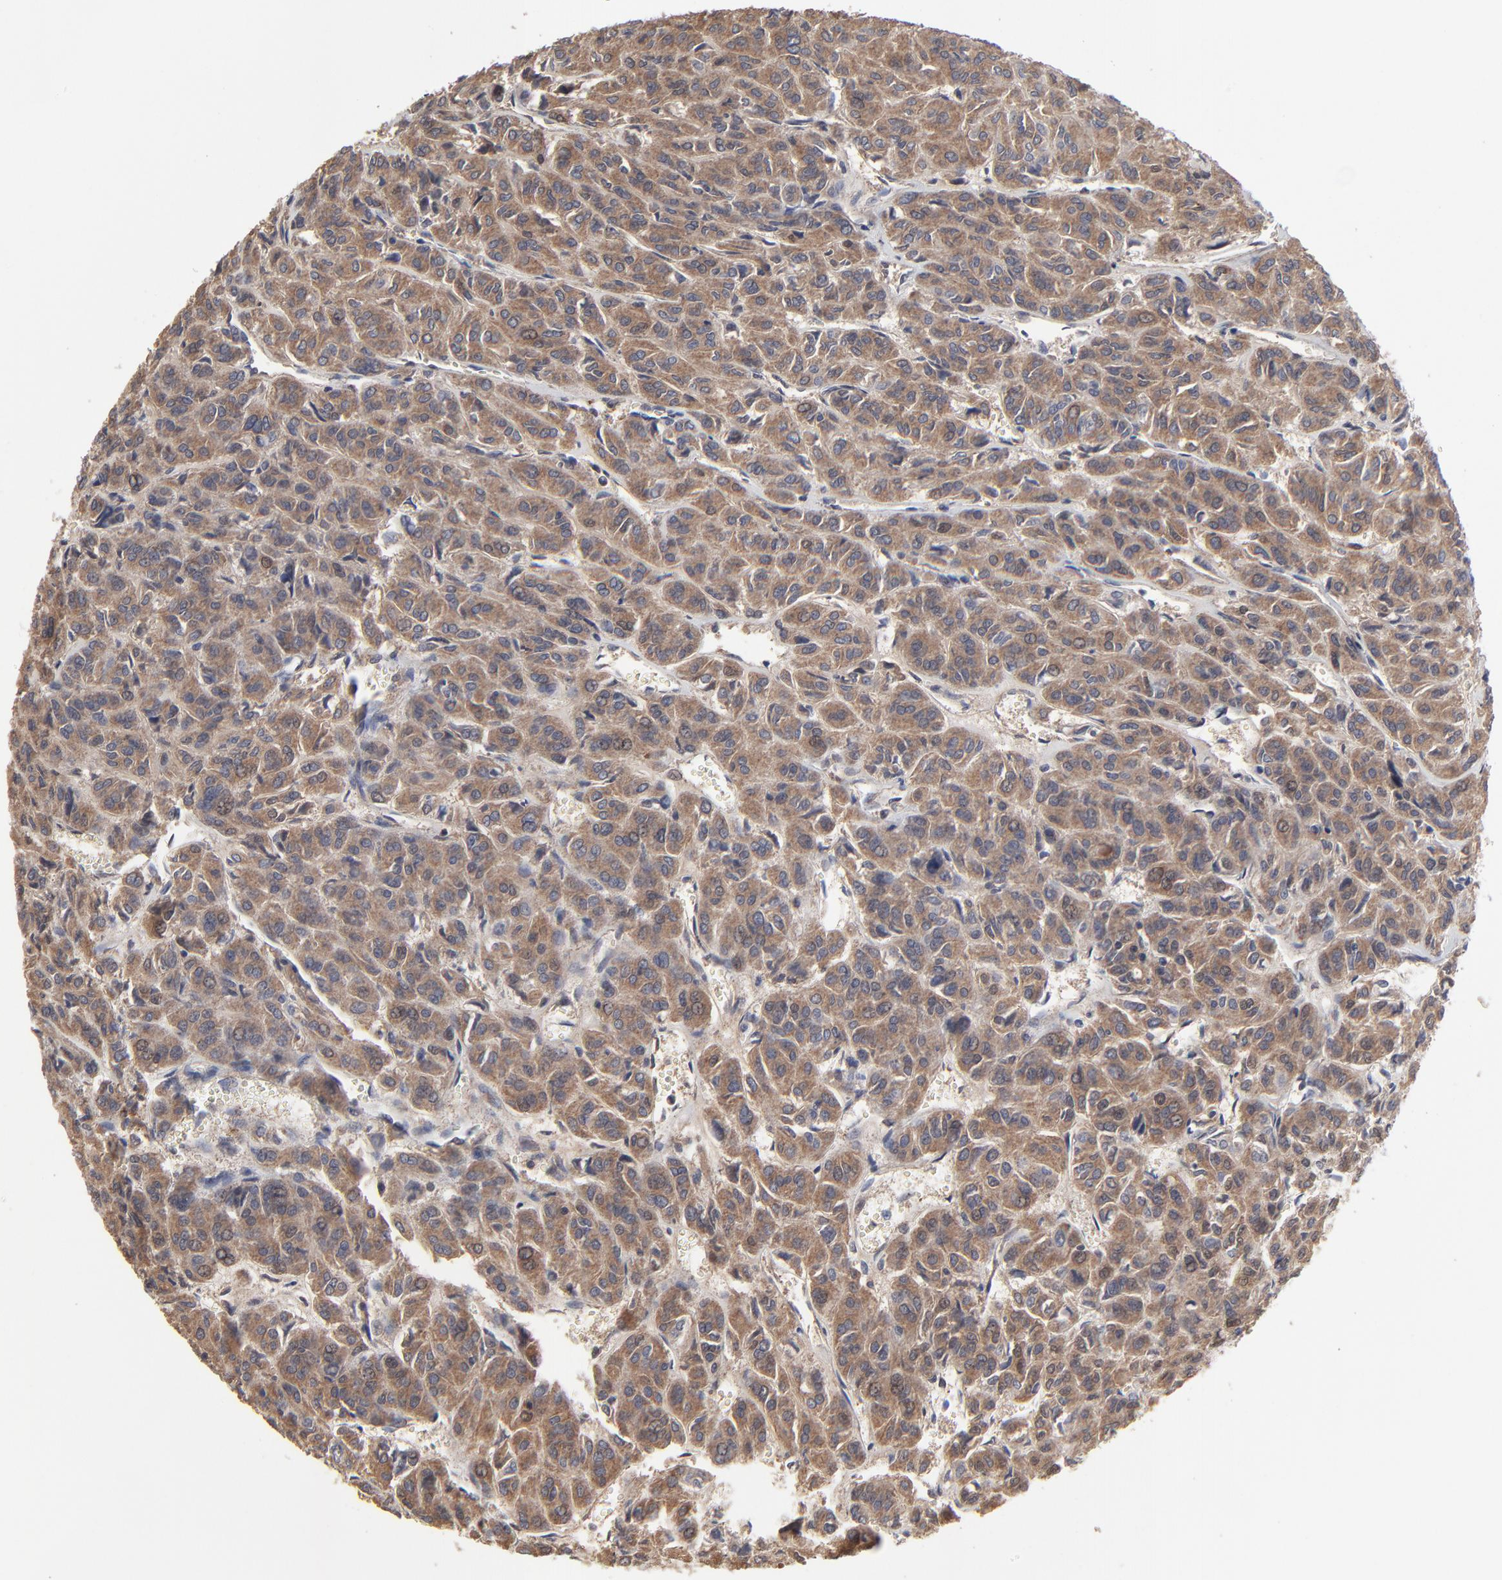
{"staining": {"intensity": "moderate", "quantity": ">75%", "location": "cytoplasmic/membranous"}, "tissue": "thyroid cancer", "cell_type": "Tumor cells", "image_type": "cancer", "snomed": [{"axis": "morphology", "description": "Follicular adenoma carcinoma, NOS"}, {"axis": "topography", "description": "Thyroid gland"}], "caption": "The histopathology image exhibits immunohistochemical staining of thyroid cancer (follicular adenoma carcinoma). There is moderate cytoplasmic/membranous staining is identified in about >75% of tumor cells.", "gene": "VPREB3", "patient": {"sex": "female", "age": 71}}